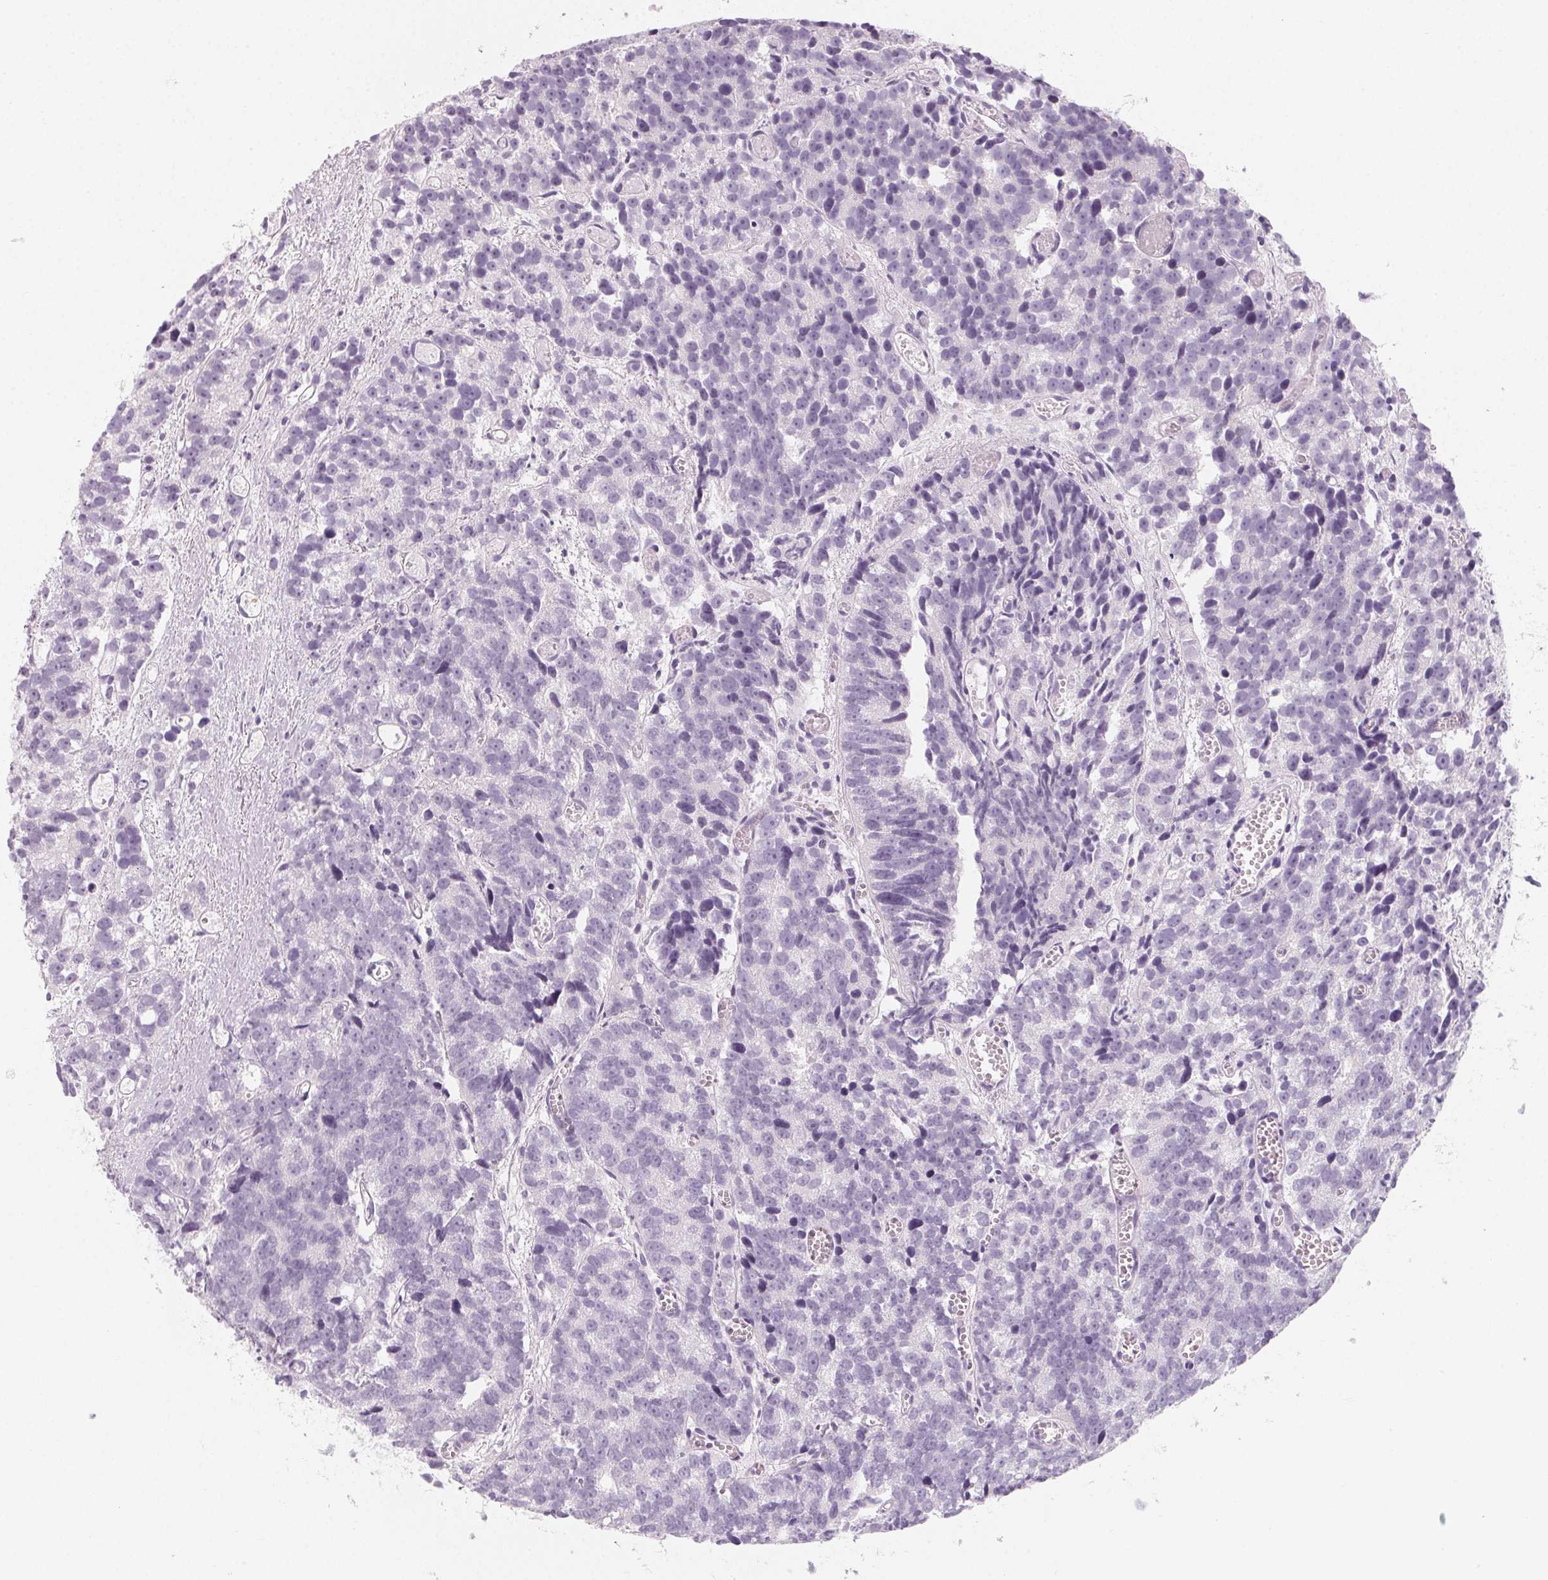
{"staining": {"intensity": "negative", "quantity": "none", "location": "none"}, "tissue": "prostate cancer", "cell_type": "Tumor cells", "image_type": "cancer", "snomed": [{"axis": "morphology", "description": "Adenocarcinoma, High grade"}, {"axis": "topography", "description": "Prostate"}], "caption": "The IHC histopathology image has no significant positivity in tumor cells of prostate high-grade adenocarcinoma tissue.", "gene": "SH3GL2", "patient": {"sex": "male", "age": 77}}